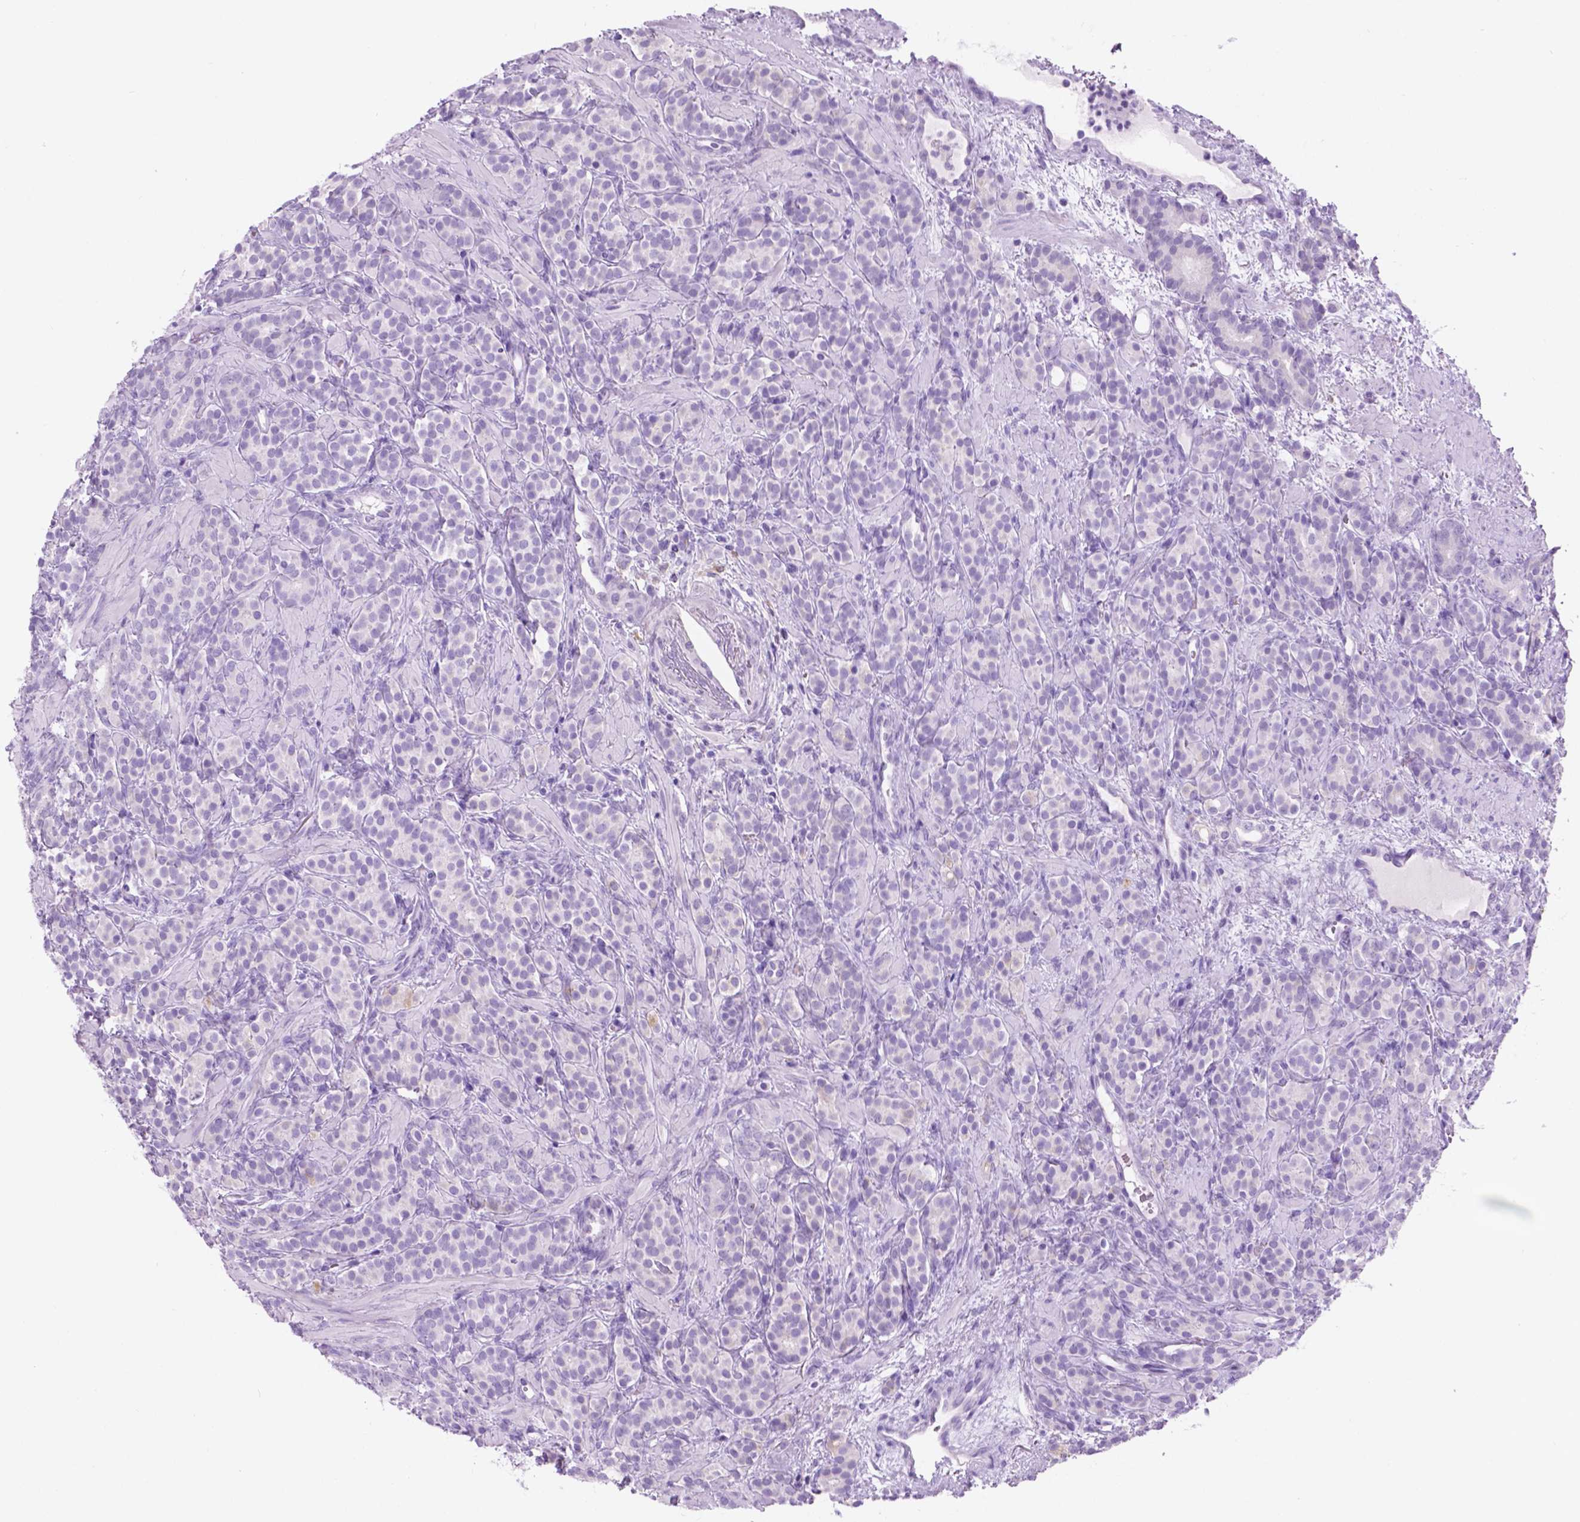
{"staining": {"intensity": "negative", "quantity": "none", "location": "none"}, "tissue": "prostate cancer", "cell_type": "Tumor cells", "image_type": "cancer", "snomed": [{"axis": "morphology", "description": "Adenocarcinoma, High grade"}, {"axis": "topography", "description": "Prostate"}], "caption": "Immunohistochemistry (IHC) image of neoplastic tissue: human prostate adenocarcinoma (high-grade) stained with DAB (3,3'-diaminobenzidine) shows no significant protein positivity in tumor cells.", "gene": "GRIN2B", "patient": {"sex": "male", "age": 84}}